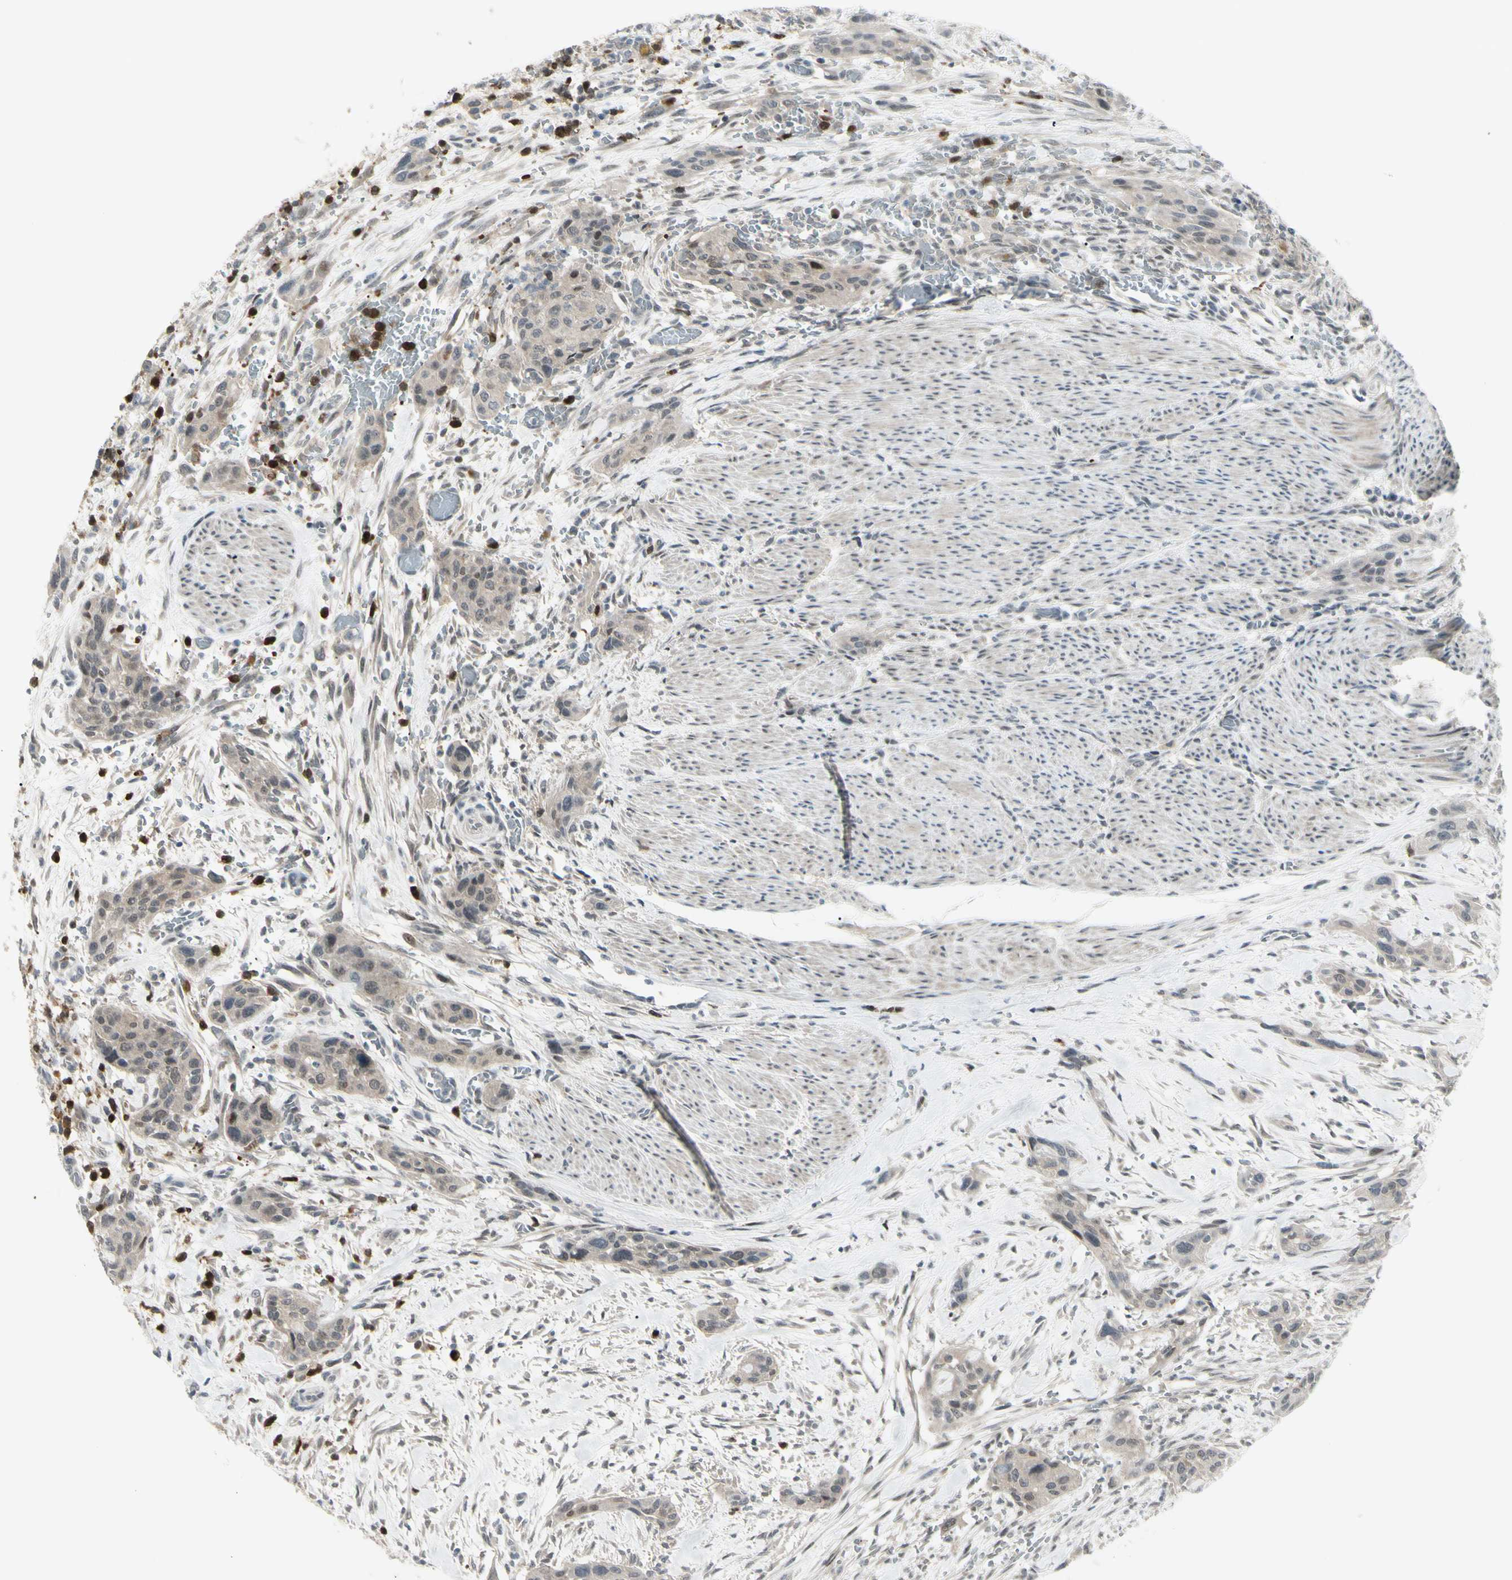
{"staining": {"intensity": "weak", "quantity": "<25%", "location": "cytoplasmic/membranous"}, "tissue": "urothelial cancer", "cell_type": "Tumor cells", "image_type": "cancer", "snomed": [{"axis": "morphology", "description": "Urothelial carcinoma, High grade"}, {"axis": "topography", "description": "Urinary bladder"}], "caption": "High-grade urothelial carcinoma was stained to show a protein in brown. There is no significant positivity in tumor cells.", "gene": "ETNK1", "patient": {"sex": "male", "age": 35}}